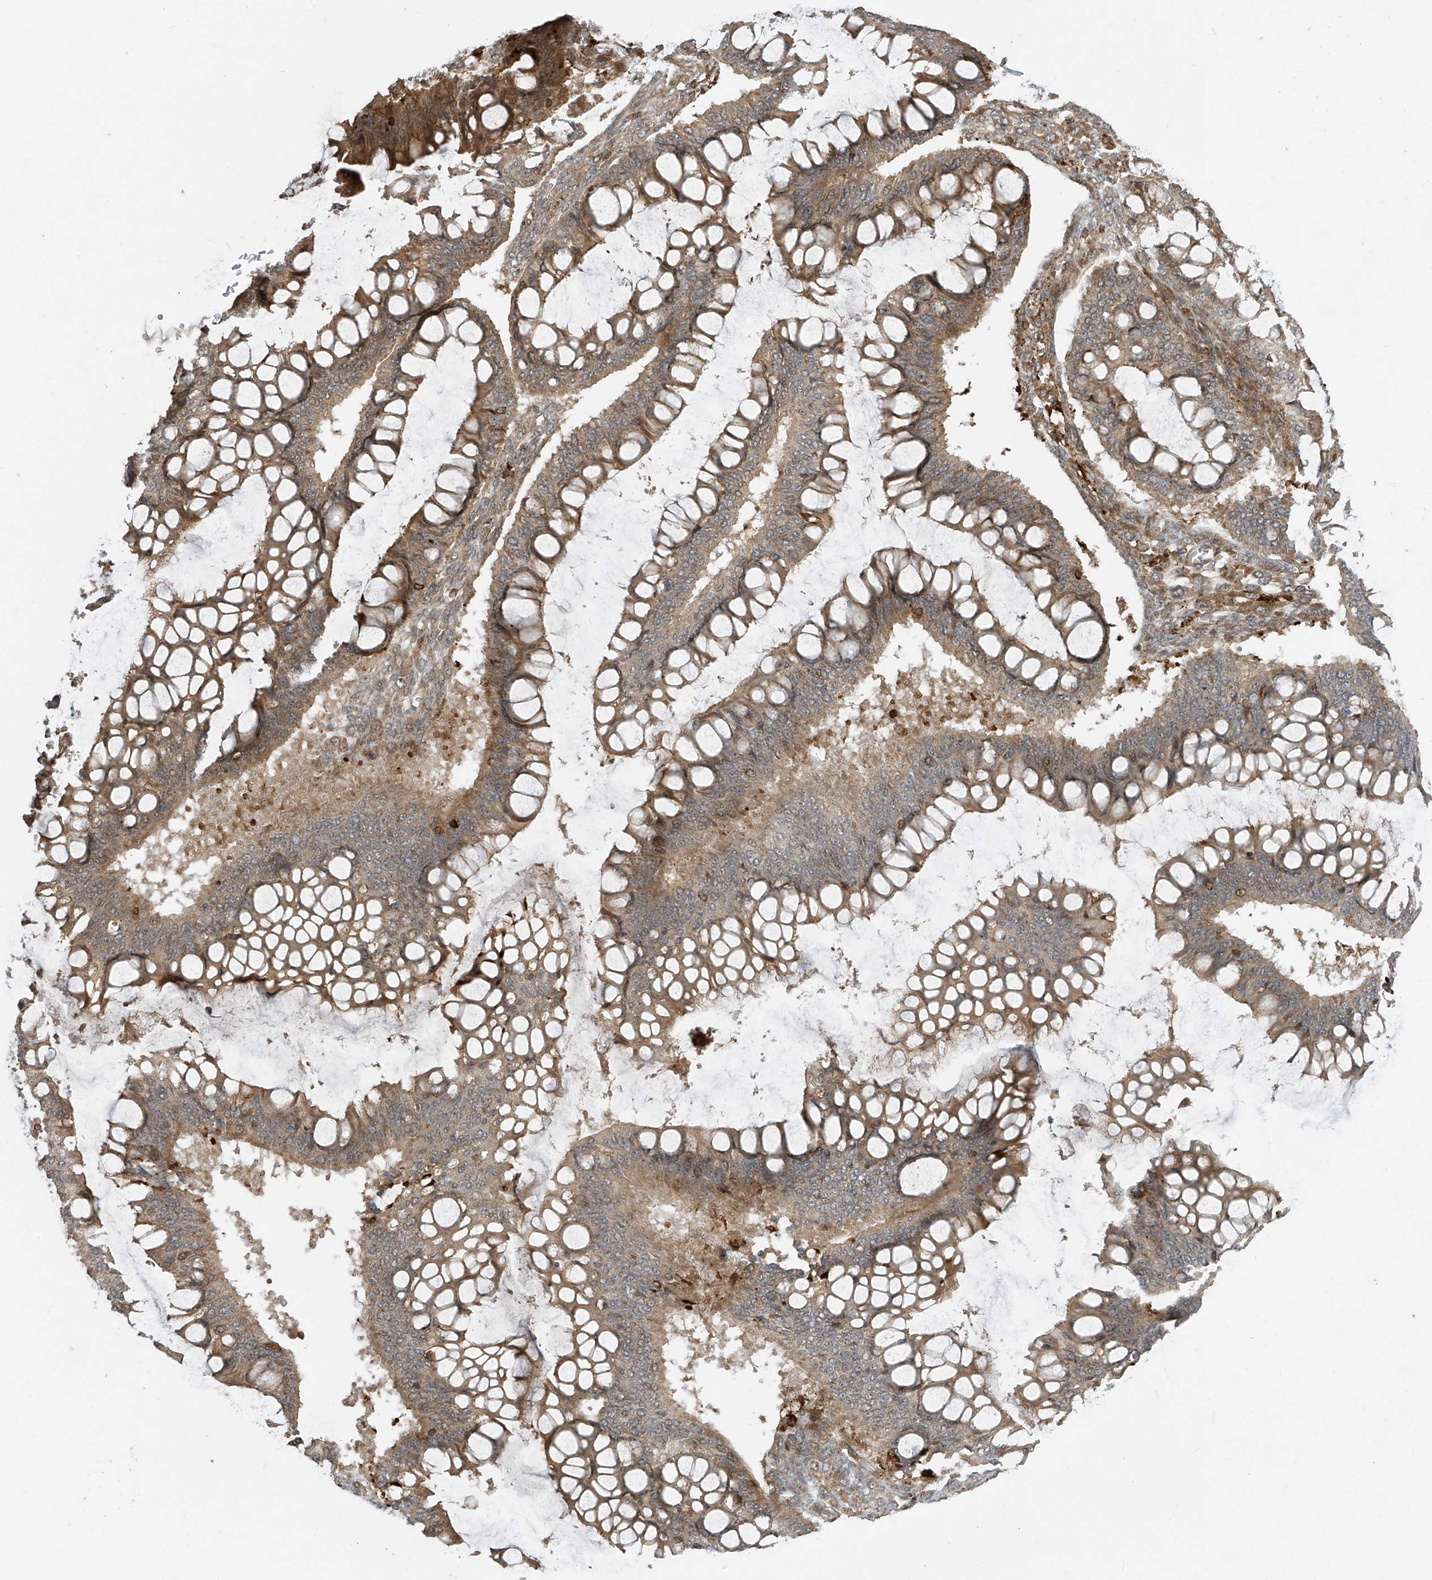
{"staining": {"intensity": "moderate", "quantity": ">75%", "location": "cytoplasmic/membranous"}, "tissue": "ovarian cancer", "cell_type": "Tumor cells", "image_type": "cancer", "snomed": [{"axis": "morphology", "description": "Cystadenocarcinoma, mucinous, NOS"}, {"axis": "topography", "description": "Ovary"}], "caption": "Ovarian cancer (mucinous cystadenocarcinoma) was stained to show a protein in brown. There is medium levels of moderate cytoplasmic/membranous positivity in about >75% of tumor cells.", "gene": "ATAD2B", "patient": {"sex": "female", "age": 73}}